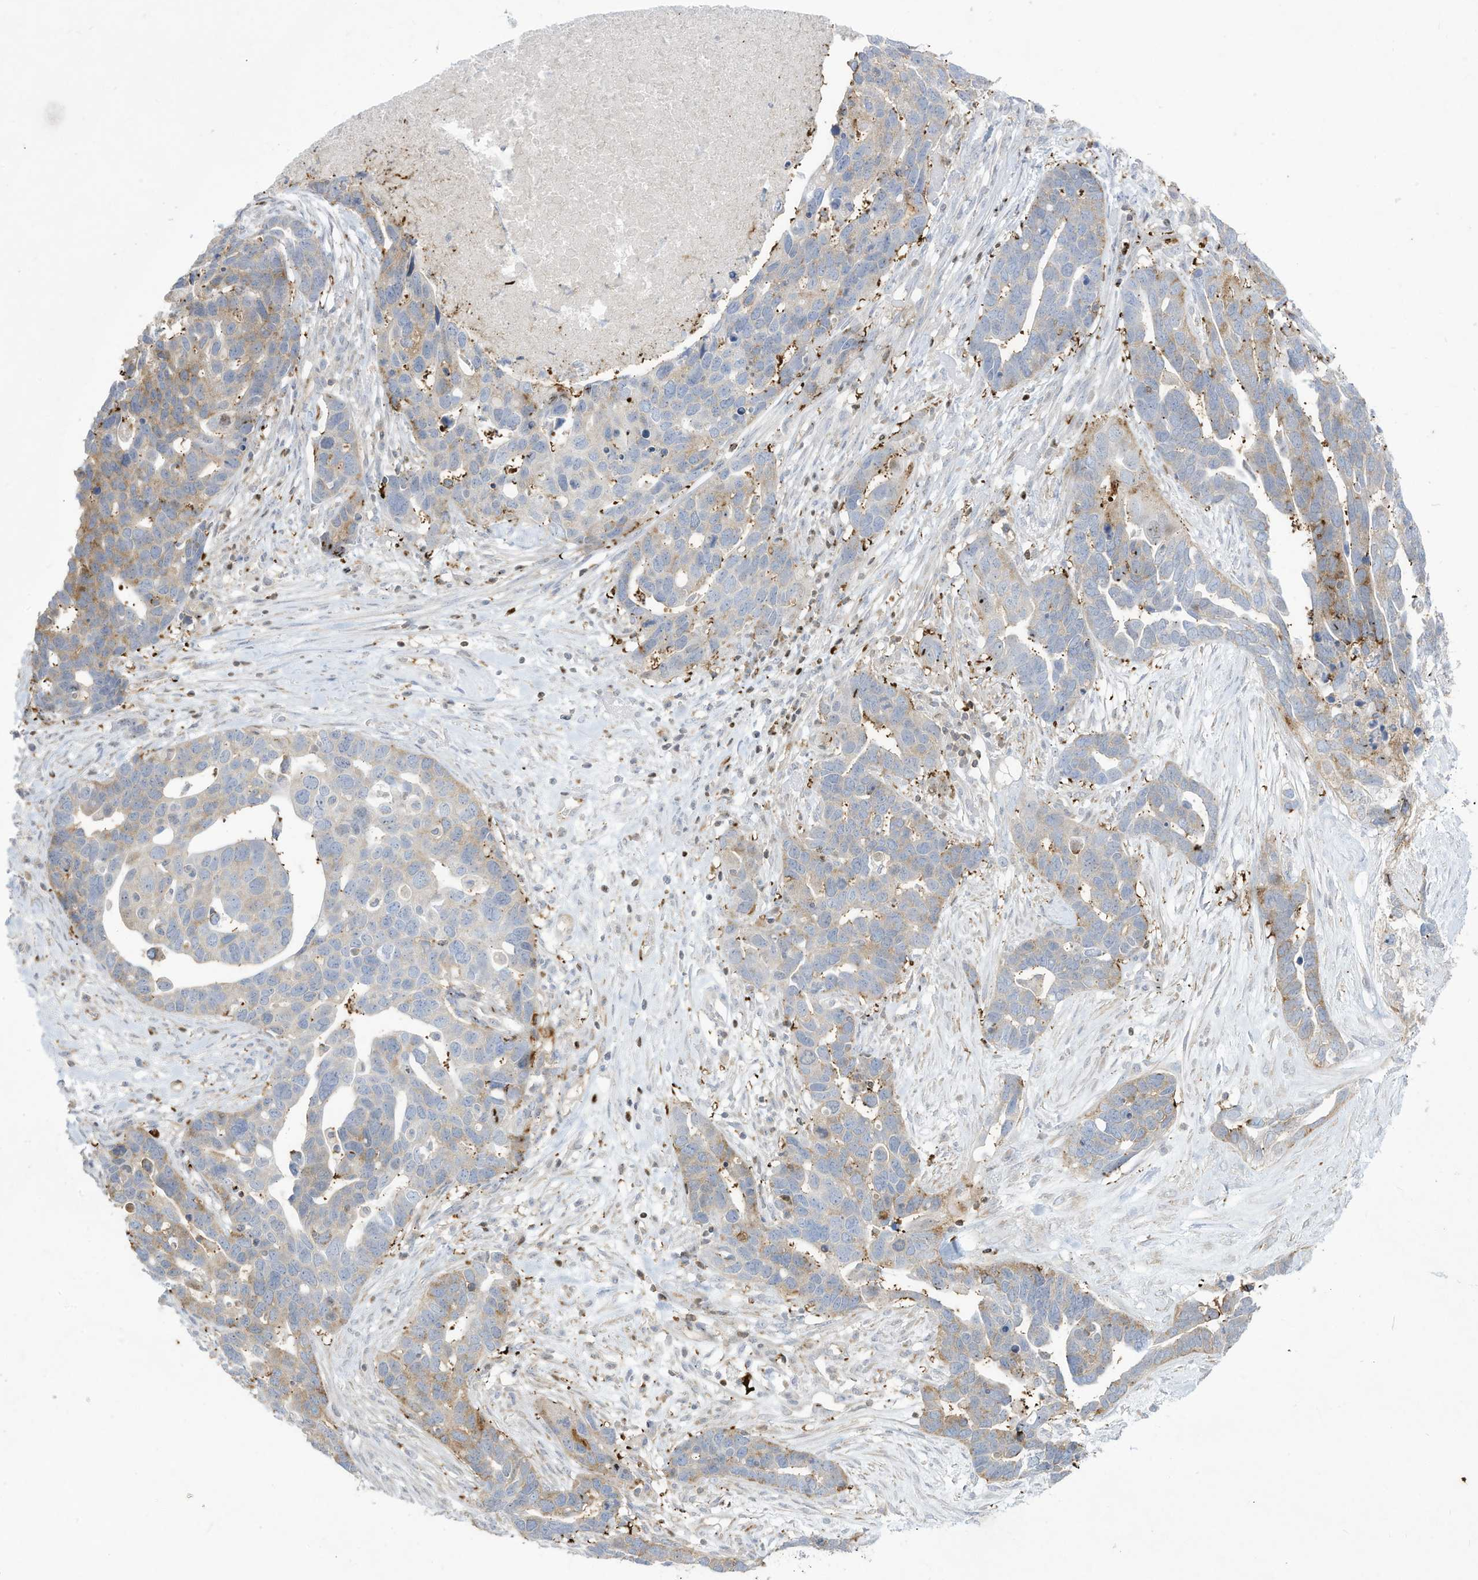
{"staining": {"intensity": "moderate", "quantity": "<25%", "location": "cytoplasmic/membranous"}, "tissue": "ovarian cancer", "cell_type": "Tumor cells", "image_type": "cancer", "snomed": [{"axis": "morphology", "description": "Cystadenocarcinoma, serous, NOS"}, {"axis": "topography", "description": "Ovary"}], "caption": "Ovarian serous cystadenocarcinoma tissue exhibits moderate cytoplasmic/membranous positivity in about <25% of tumor cells The protein of interest is stained brown, and the nuclei are stained in blue (DAB IHC with brightfield microscopy, high magnification).", "gene": "THNSL2", "patient": {"sex": "female", "age": 54}}